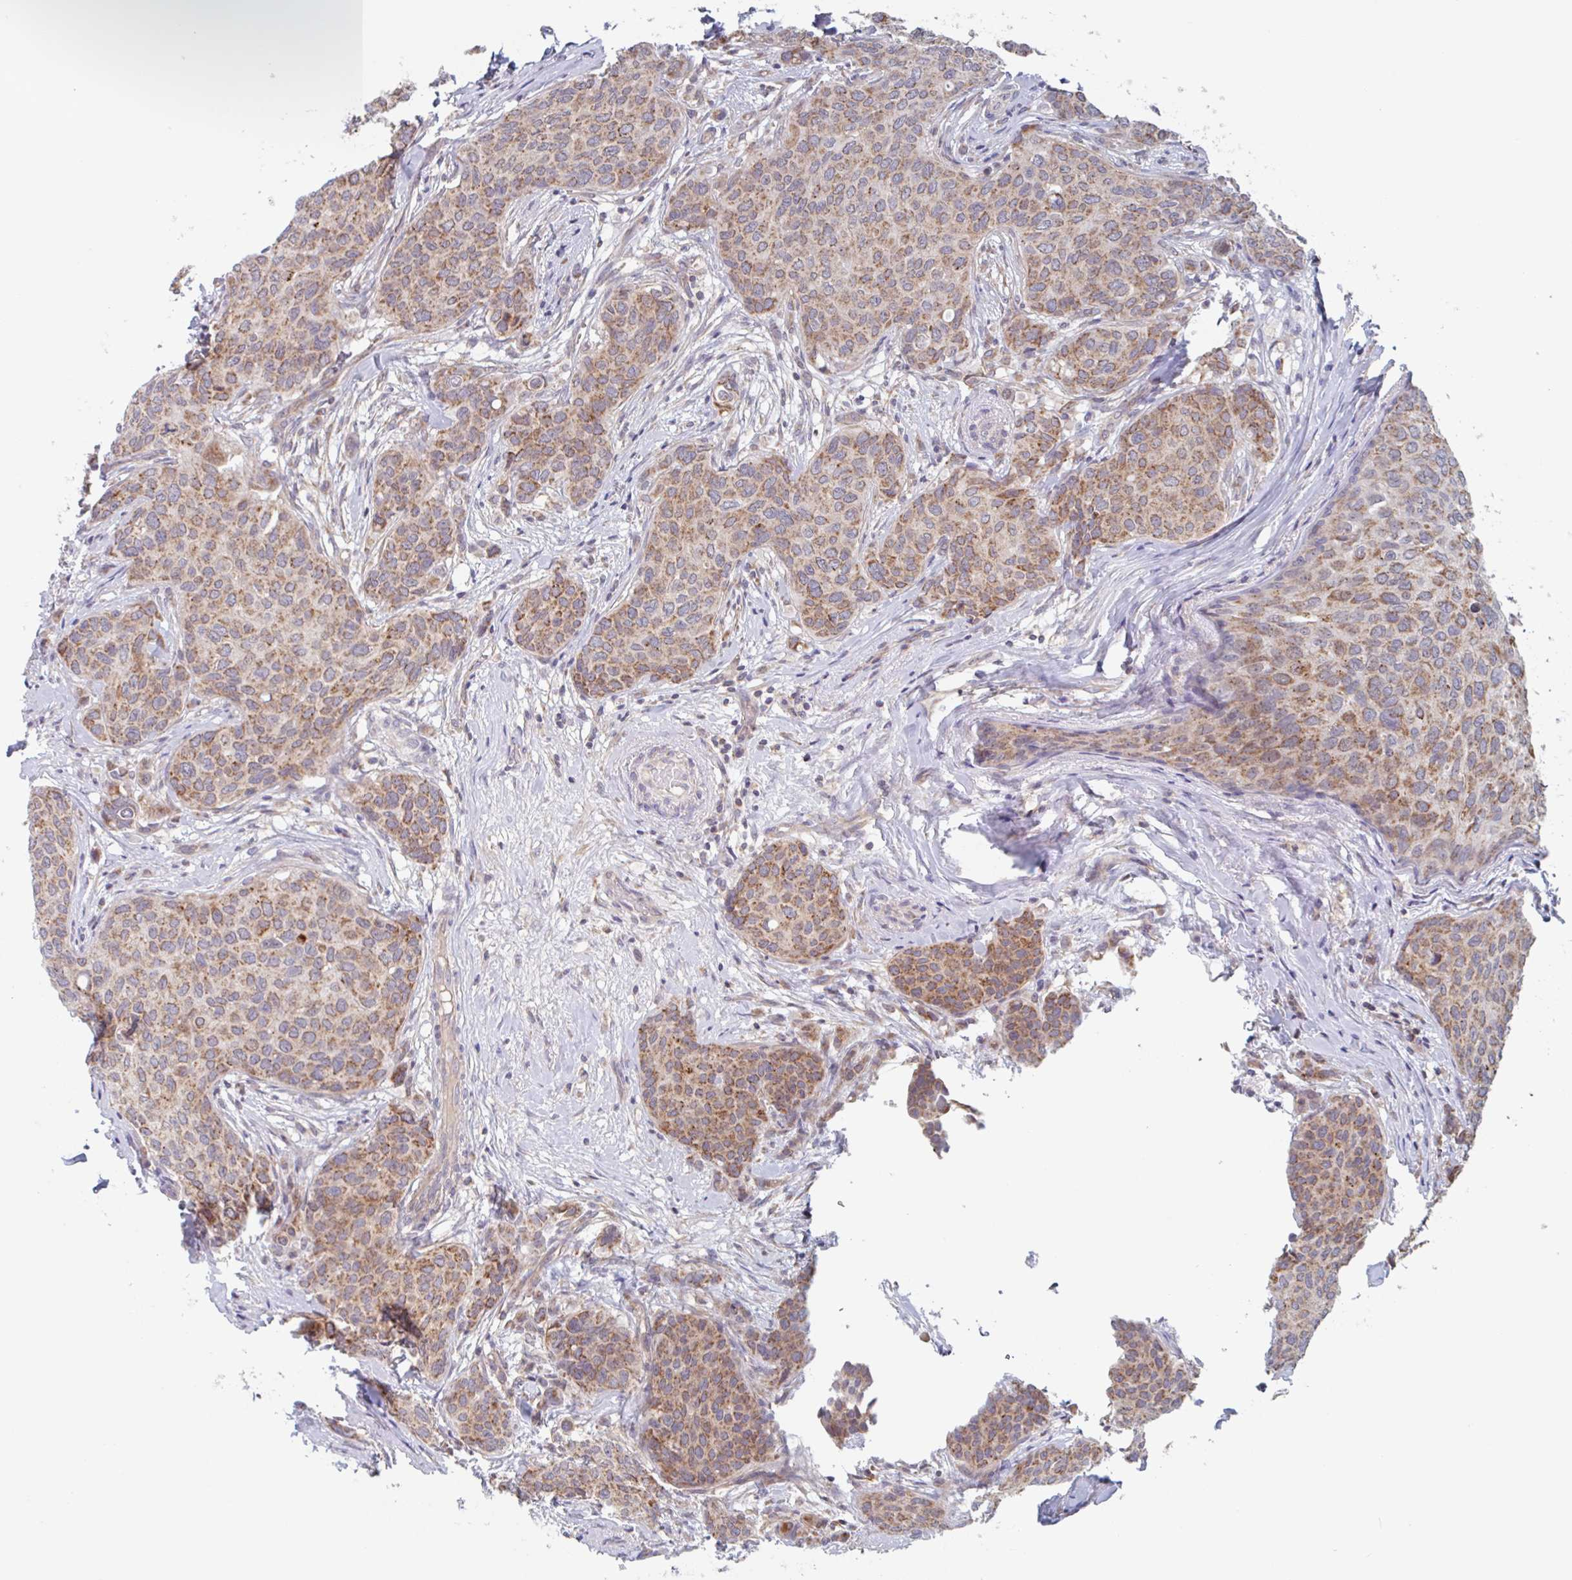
{"staining": {"intensity": "moderate", "quantity": ">75%", "location": "cytoplasmic/membranous"}, "tissue": "breast cancer", "cell_type": "Tumor cells", "image_type": "cancer", "snomed": [{"axis": "morphology", "description": "Duct carcinoma"}, {"axis": "topography", "description": "Breast"}], "caption": "Immunohistochemistry (IHC) of invasive ductal carcinoma (breast) exhibits medium levels of moderate cytoplasmic/membranous staining in about >75% of tumor cells. Nuclei are stained in blue.", "gene": "SURF1", "patient": {"sex": "female", "age": 47}}